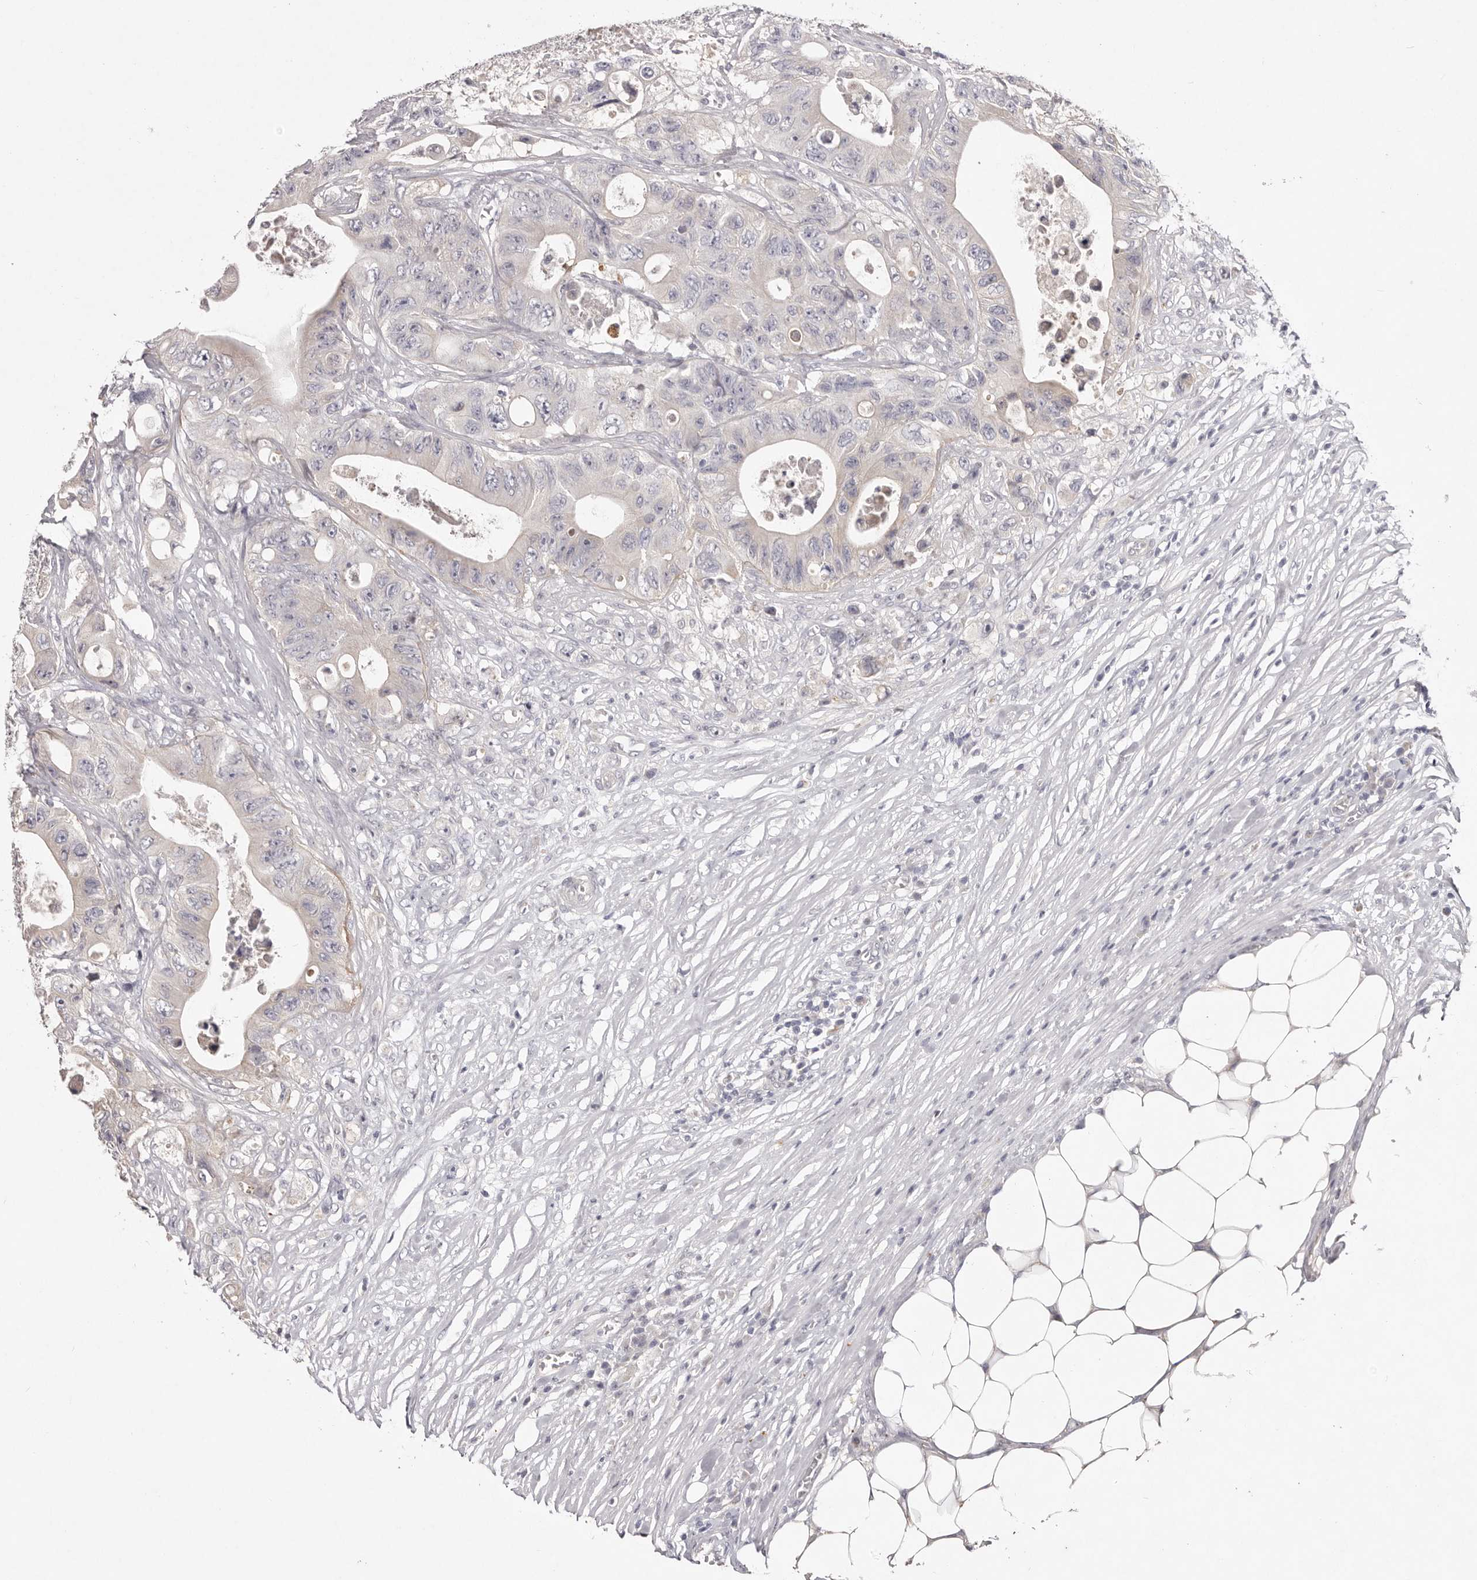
{"staining": {"intensity": "negative", "quantity": "none", "location": "none"}, "tissue": "colorectal cancer", "cell_type": "Tumor cells", "image_type": "cancer", "snomed": [{"axis": "morphology", "description": "Adenocarcinoma, NOS"}, {"axis": "topography", "description": "Colon"}], "caption": "Immunohistochemical staining of human colorectal cancer displays no significant staining in tumor cells. (Immunohistochemistry, brightfield microscopy, high magnification).", "gene": "GARNL3", "patient": {"sex": "female", "age": 46}}